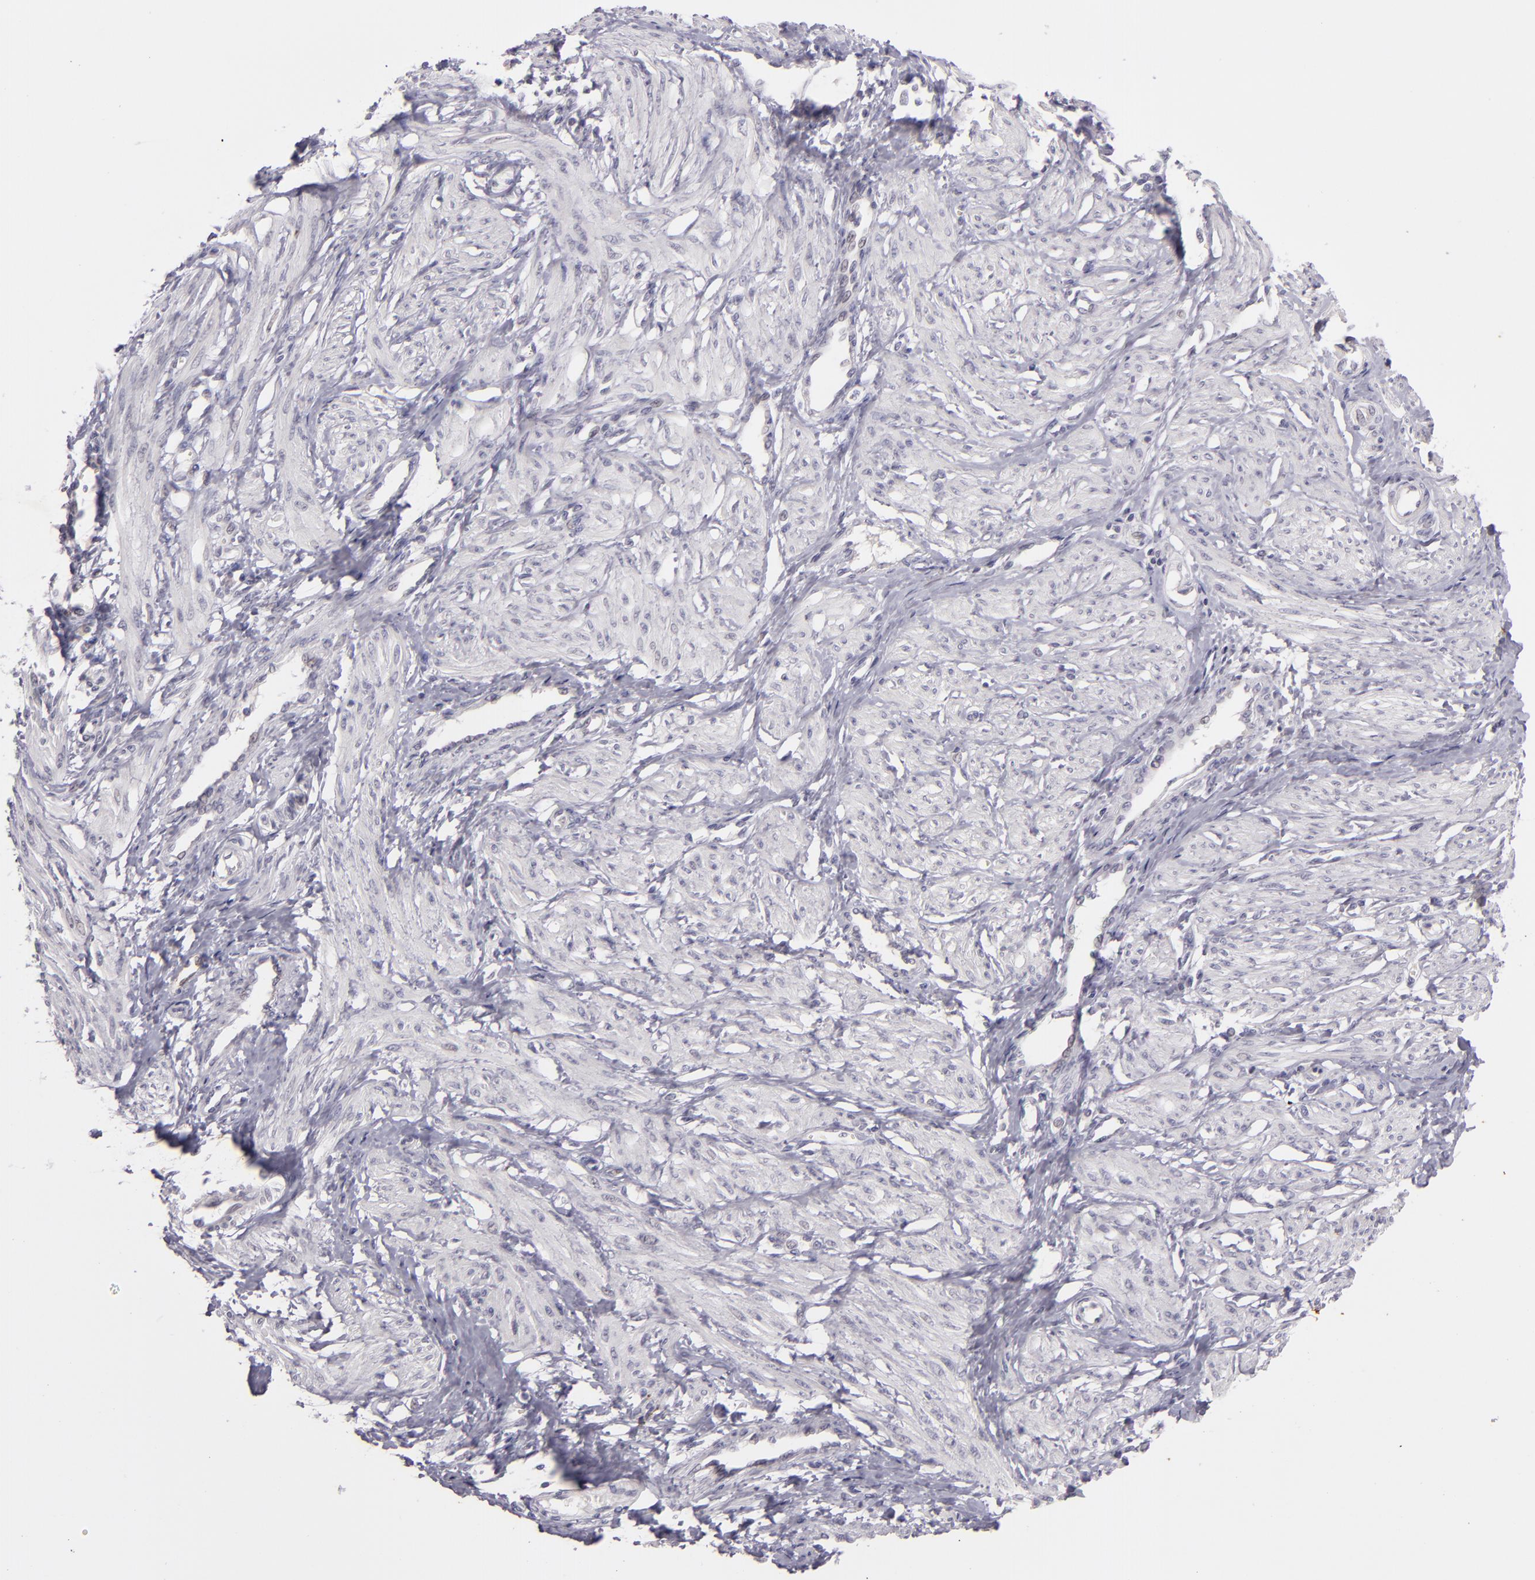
{"staining": {"intensity": "negative", "quantity": "none", "location": "none"}, "tissue": "smooth muscle", "cell_type": "Smooth muscle cells", "image_type": "normal", "snomed": [{"axis": "morphology", "description": "Normal tissue, NOS"}, {"axis": "topography", "description": "Smooth muscle"}, {"axis": "topography", "description": "Uterus"}], "caption": "Normal smooth muscle was stained to show a protein in brown. There is no significant expression in smooth muscle cells. (DAB immunohistochemistry with hematoxylin counter stain).", "gene": "SNCB", "patient": {"sex": "female", "age": 39}}